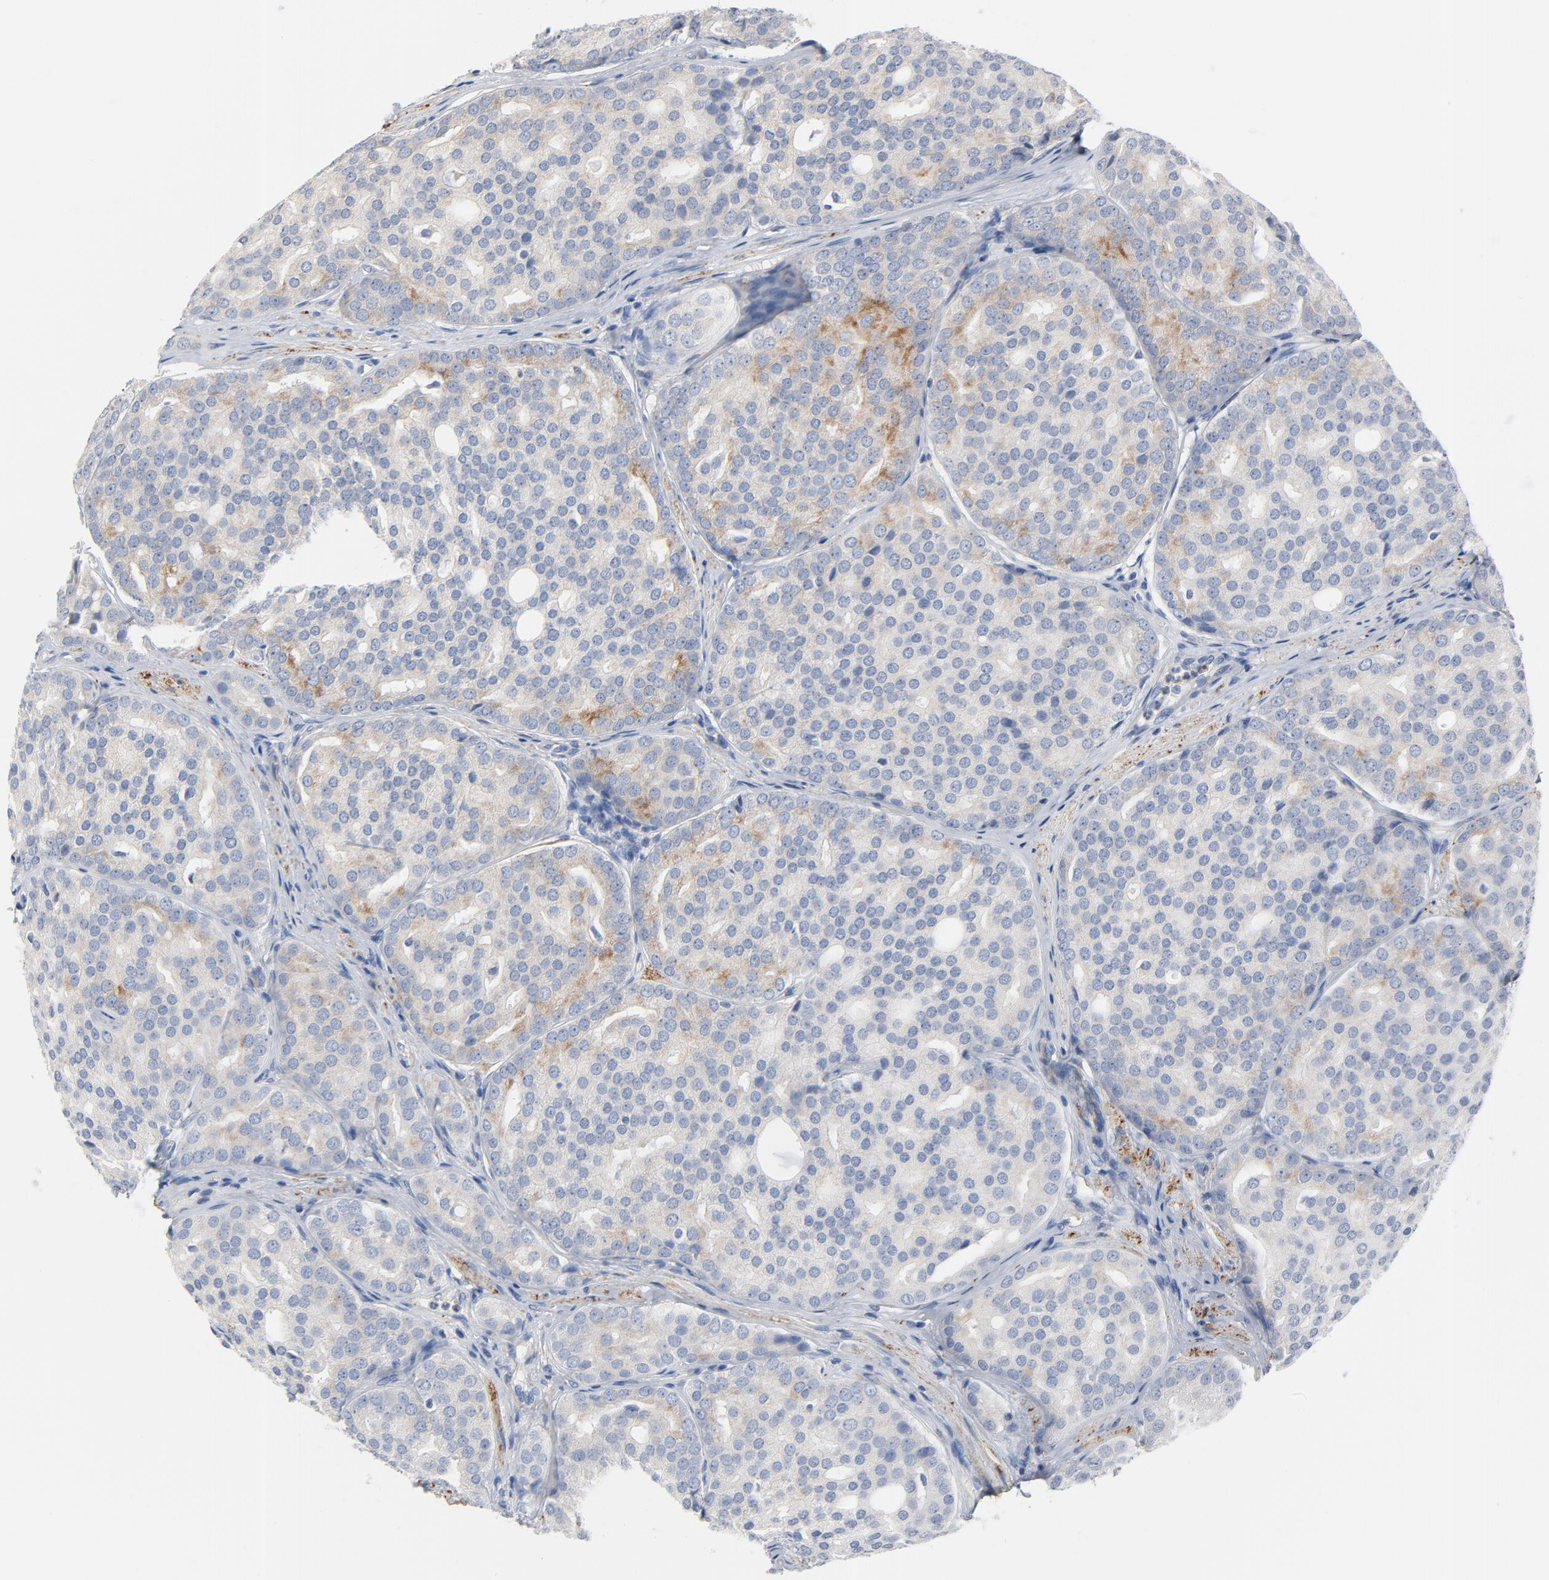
{"staining": {"intensity": "weak", "quantity": "<25%", "location": "cytoplasmic/membranous"}, "tissue": "prostate cancer", "cell_type": "Tumor cells", "image_type": "cancer", "snomed": [{"axis": "morphology", "description": "Adenocarcinoma, High grade"}, {"axis": "topography", "description": "Prostate"}], "caption": "The photomicrograph reveals no staining of tumor cells in prostate cancer (high-grade adenocarcinoma). The staining was performed using DAB (3,3'-diaminobenzidine) to visualize the protein expression in brown, while the nuclei were stained in blue with hematoxylin (Magnification: 20x).", "gene": "IFT43", "patient": {"sex": "male", "age": 64}}